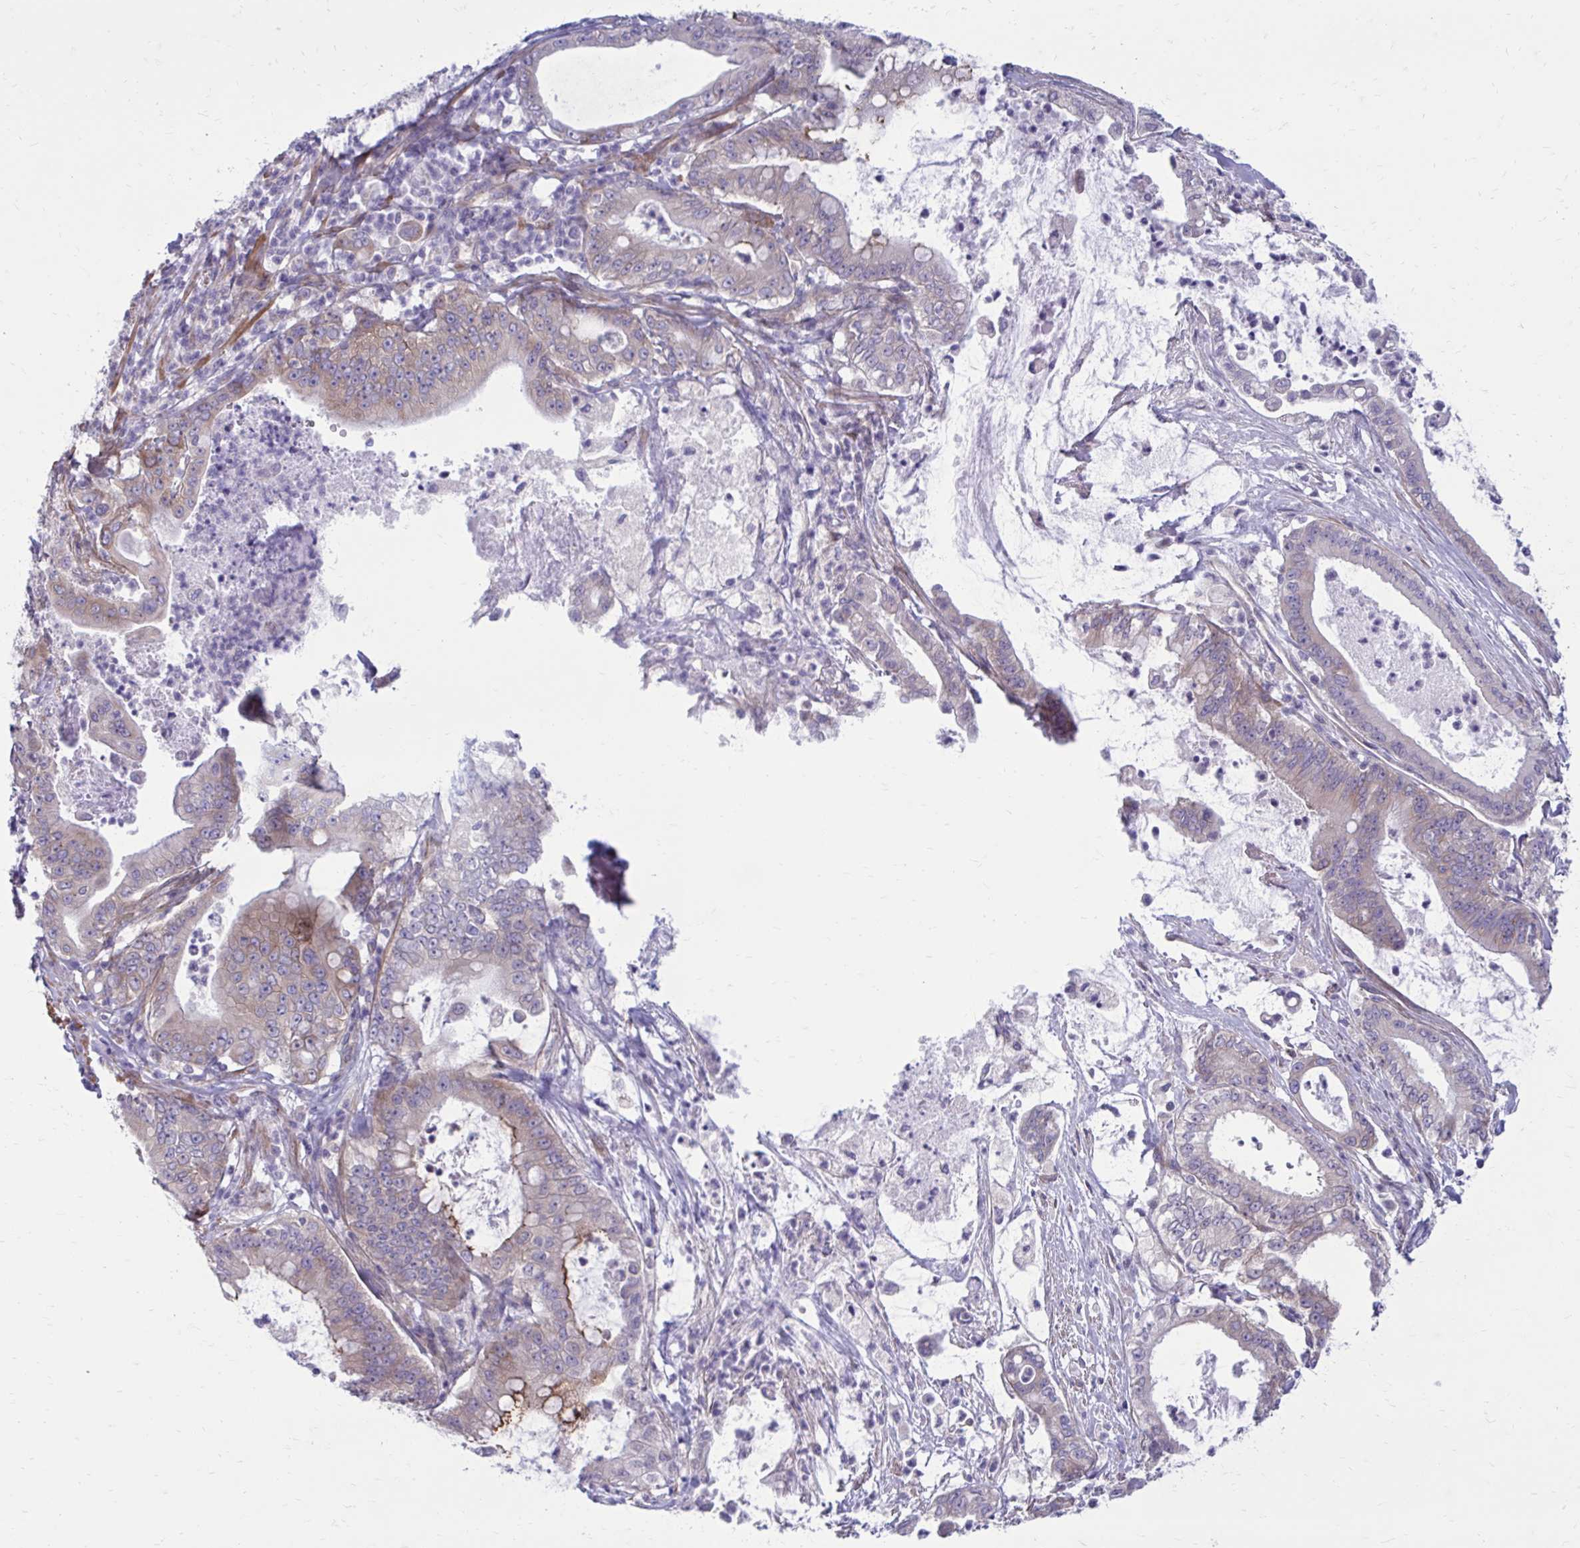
{"staining": {"intensity": "weak", "quantity": "<25%", "location": "cytoplasmic/membranous"}, "tissue": "pancreatic cancer", "cell_type": "Tumor cells", "image_type": "cancer", "snomed": [{"axis": "morphology", "description": "Adenocarcinoma, NOS"}, {"axis": "topography", "description": "Pancreas"}], "caption": "The micrograph shows no staining of tumor cells in pancreatic adenocarcinoma.", "gene": "GIGYF2", "patient": {"sex": "male", "age": 71}}